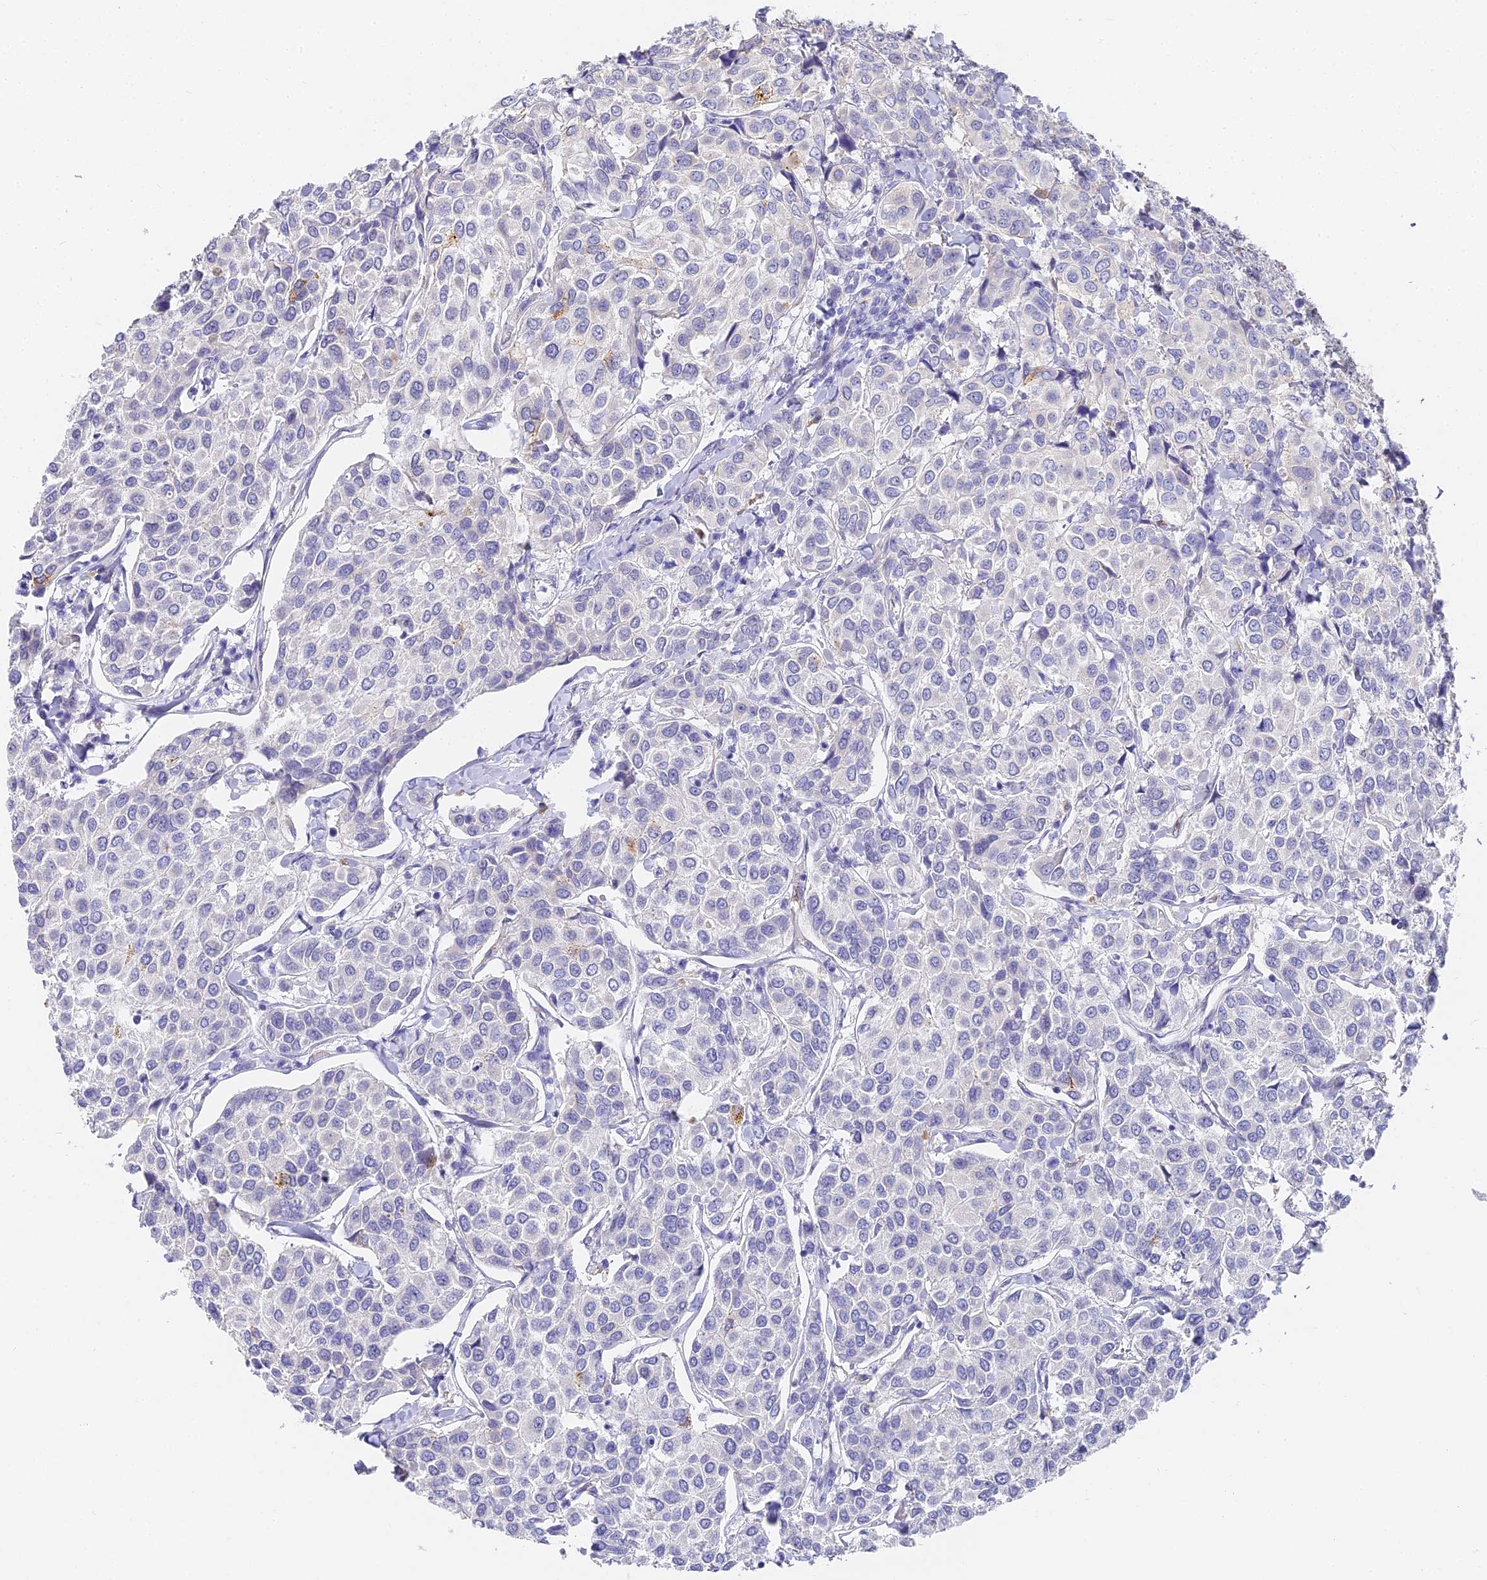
{"staining": {"intensity": "negative", "quantity": "none", "location": "none"}, "tissue": "breast cancer", "cell_type": "Tumor cells", "image_type": "cancer", "snomed": [{"axis": "morphology", "description": "Duct carcinoma"}, {"axis": "topography", "description": "Breast"}], "caption": "DAB immunohistochemical staining of intraductal carcinoma (breast) displays no significant staining in tumor cells.", "gene": "GJA1", "patient": {"sex": "female", "age": 55}}